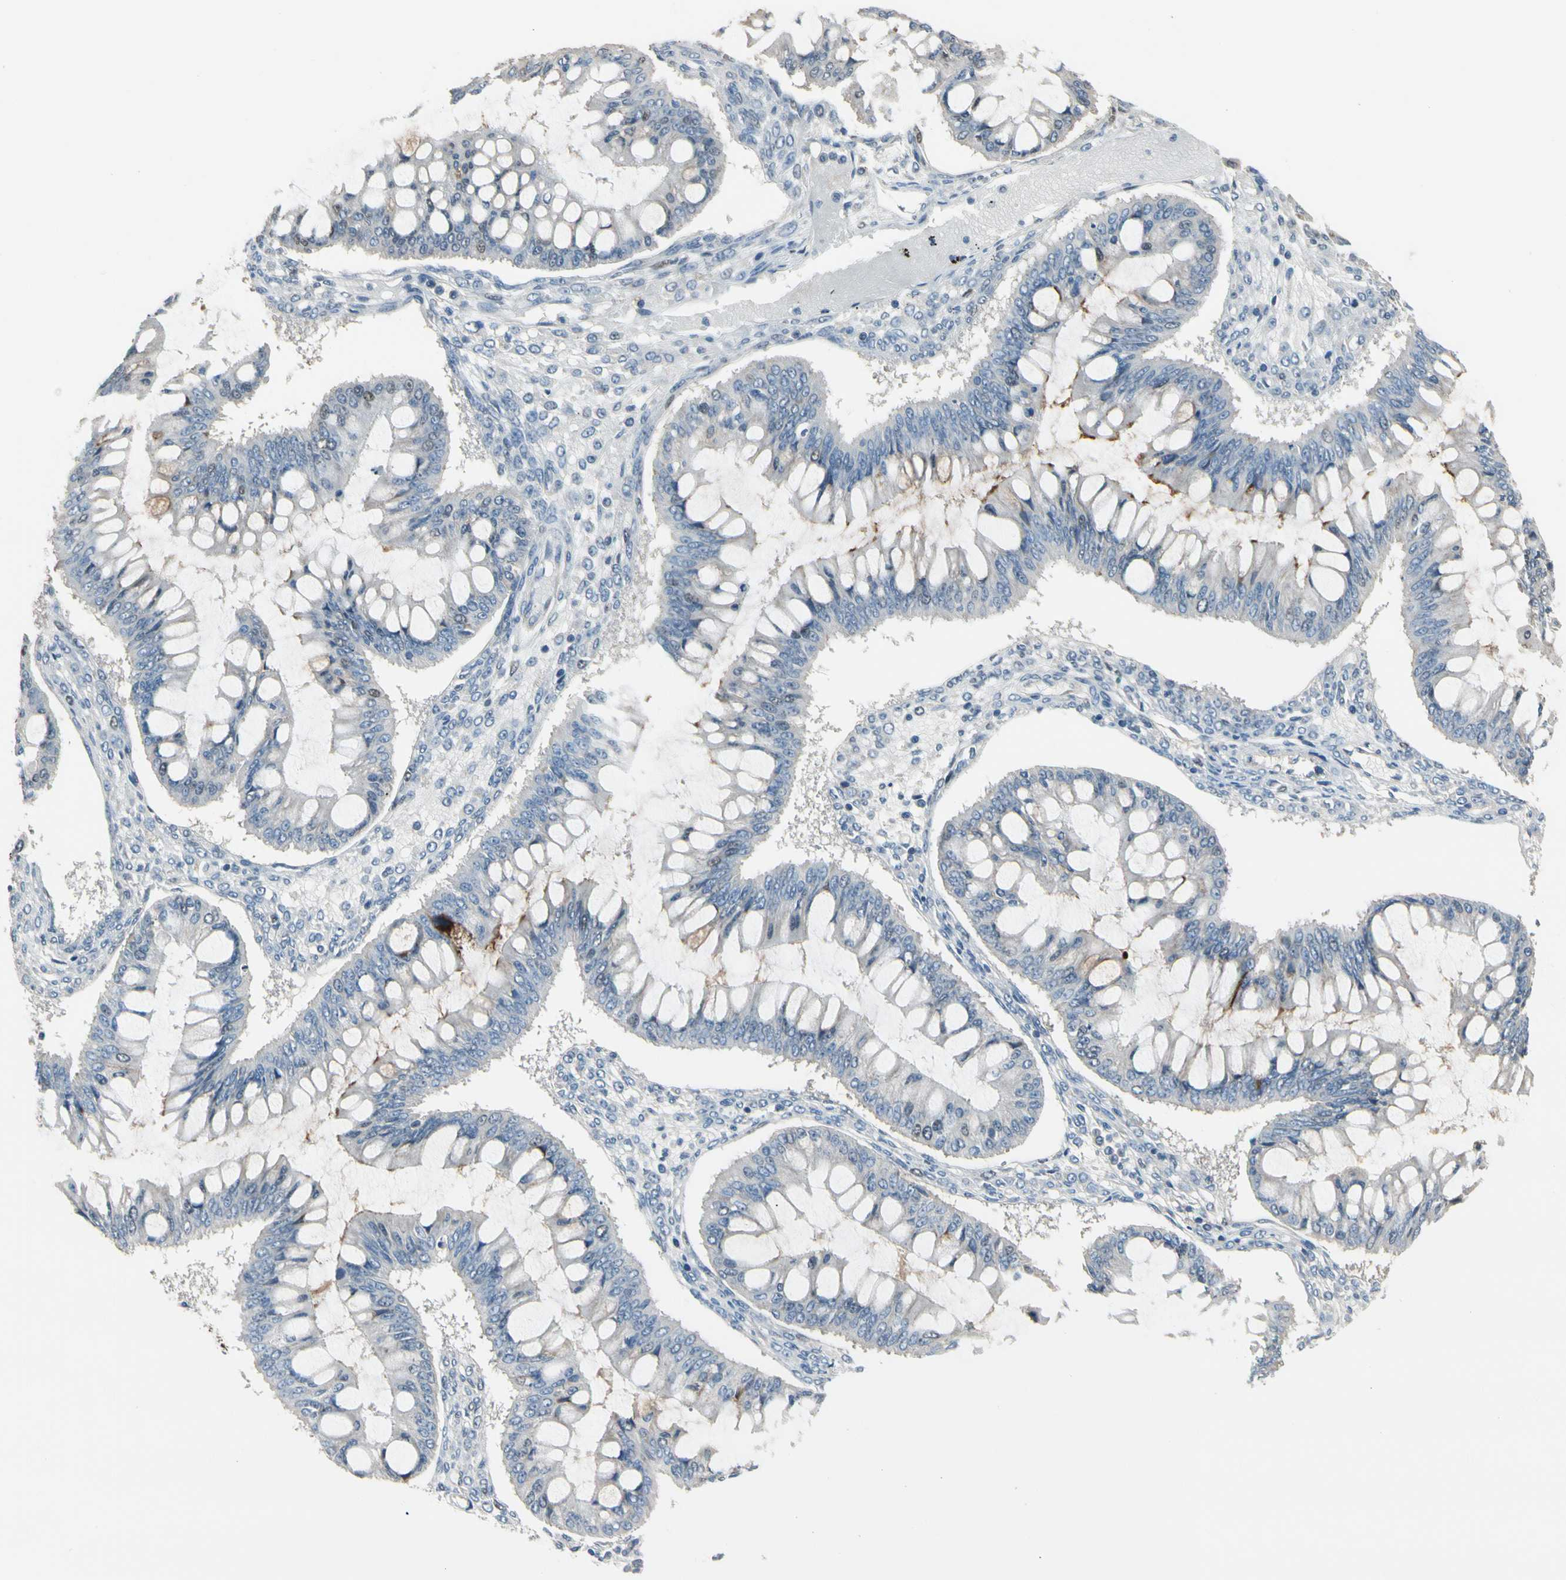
{"staining": {"intensity": "negative", "quantity": "none", "location": "none"}, "tissue": "ovarian cancer", "cell_type": "Tumor cells", "image_type": "cancer", "snomed": [{"axis": "morphology", "description": "Cystadenocarcinoma, mucinous, NOS"}, {"axis": "topography", "description": "Ovary"}], "caption": "There is no significant positivity in tumor cells of ovarian mucinous cystadenocarcinoma.", "gene": "ZKSCAN4", "patient": {"sex": "female", "age": 73}}